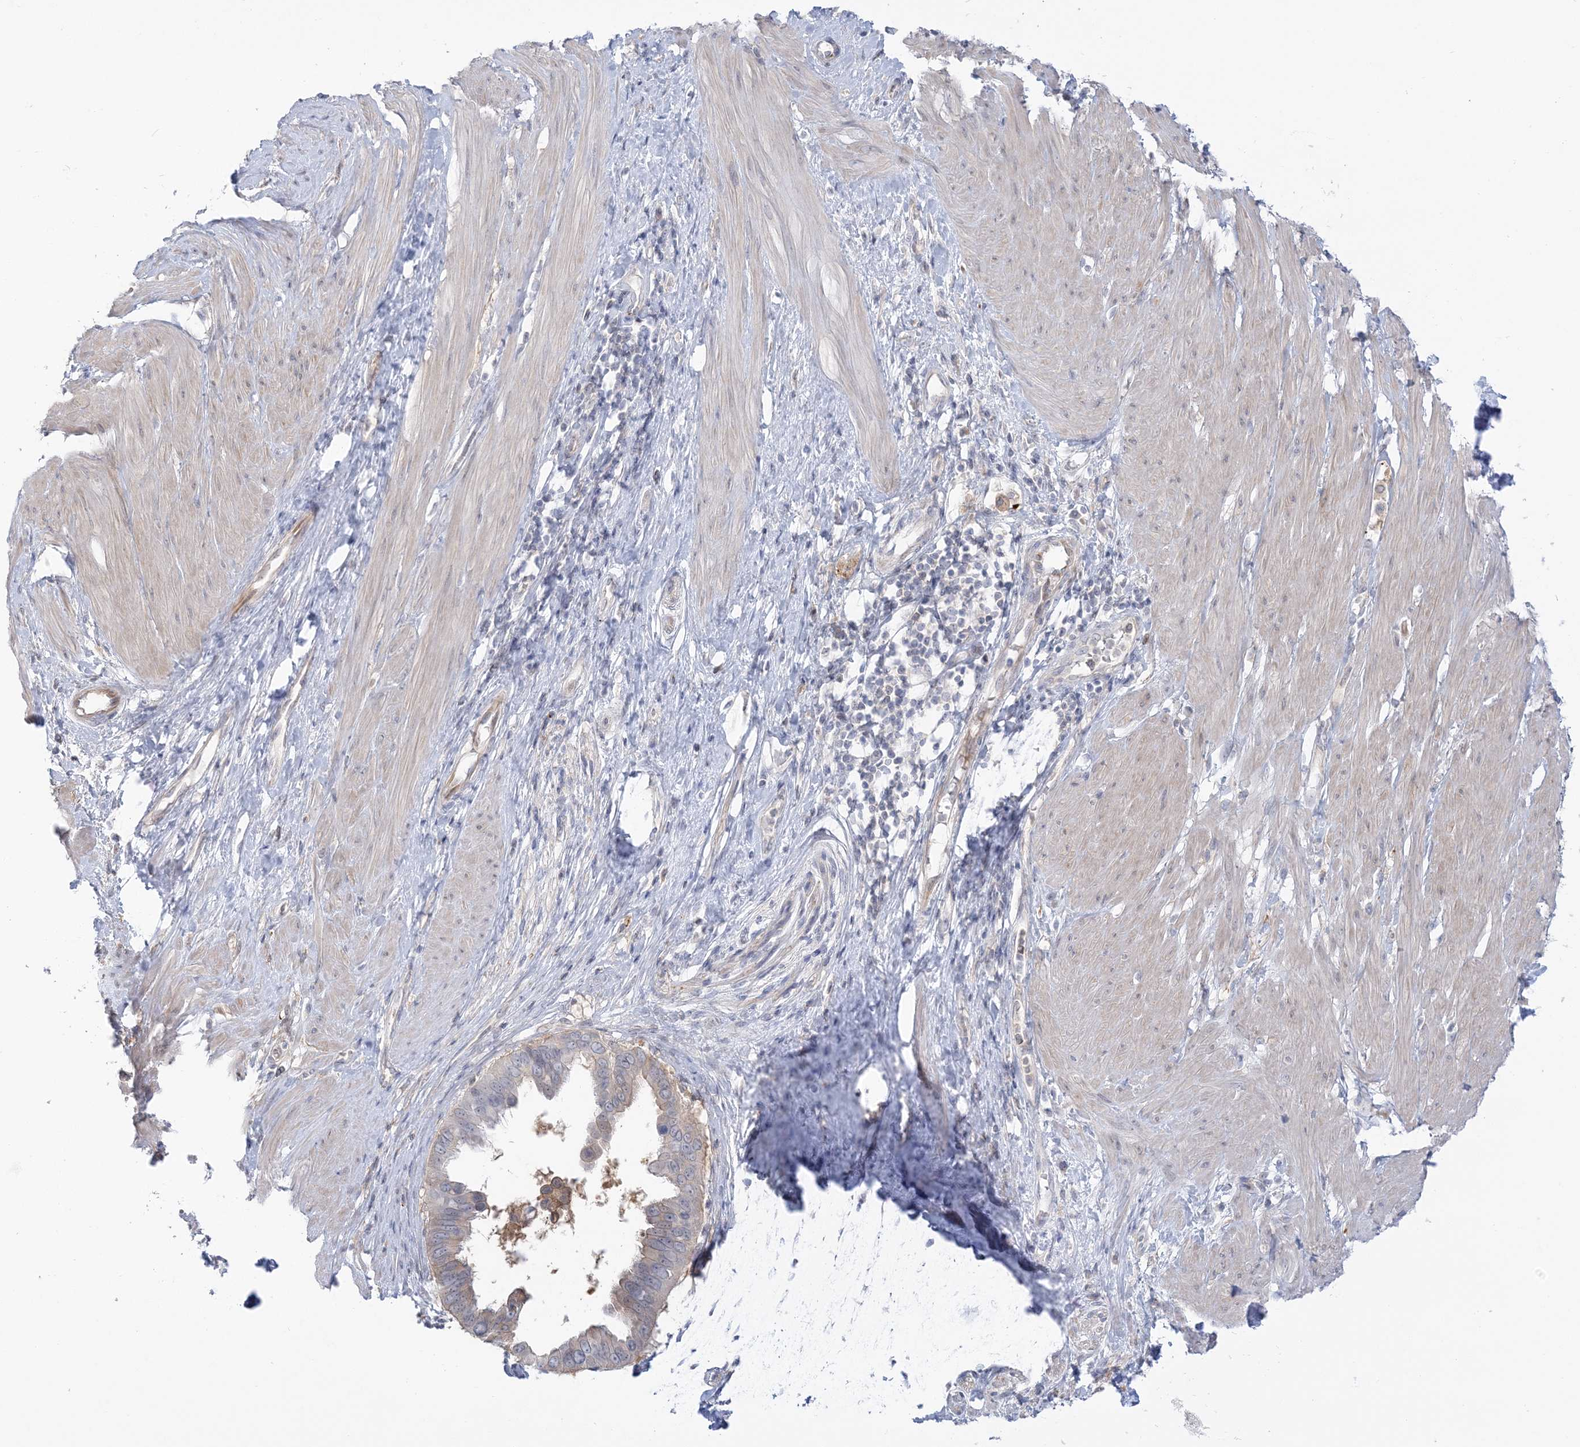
{"staining": {"intensity": "moderate", "quantity": "25%-75%", "location": "cytoplasmic/membranous"}, "tissue": "pancreatic cancer", "cell_type": "Tumor cells", "image_type": "cancer", "snomed": [{"axis": "morphology", "description": "Adenocarcinoma, NOS"}, {"axis": "topography", "description": "Pancreas"}], "caption": "Protein expression analysis of human pancreatic cancer (adenocarcinoma) reveals moderate cytoplasmic/membranous staining in about 25%-75% of tumor cells.", "gene": "THADA", "patient": {"sex": "female", "age": 56}}